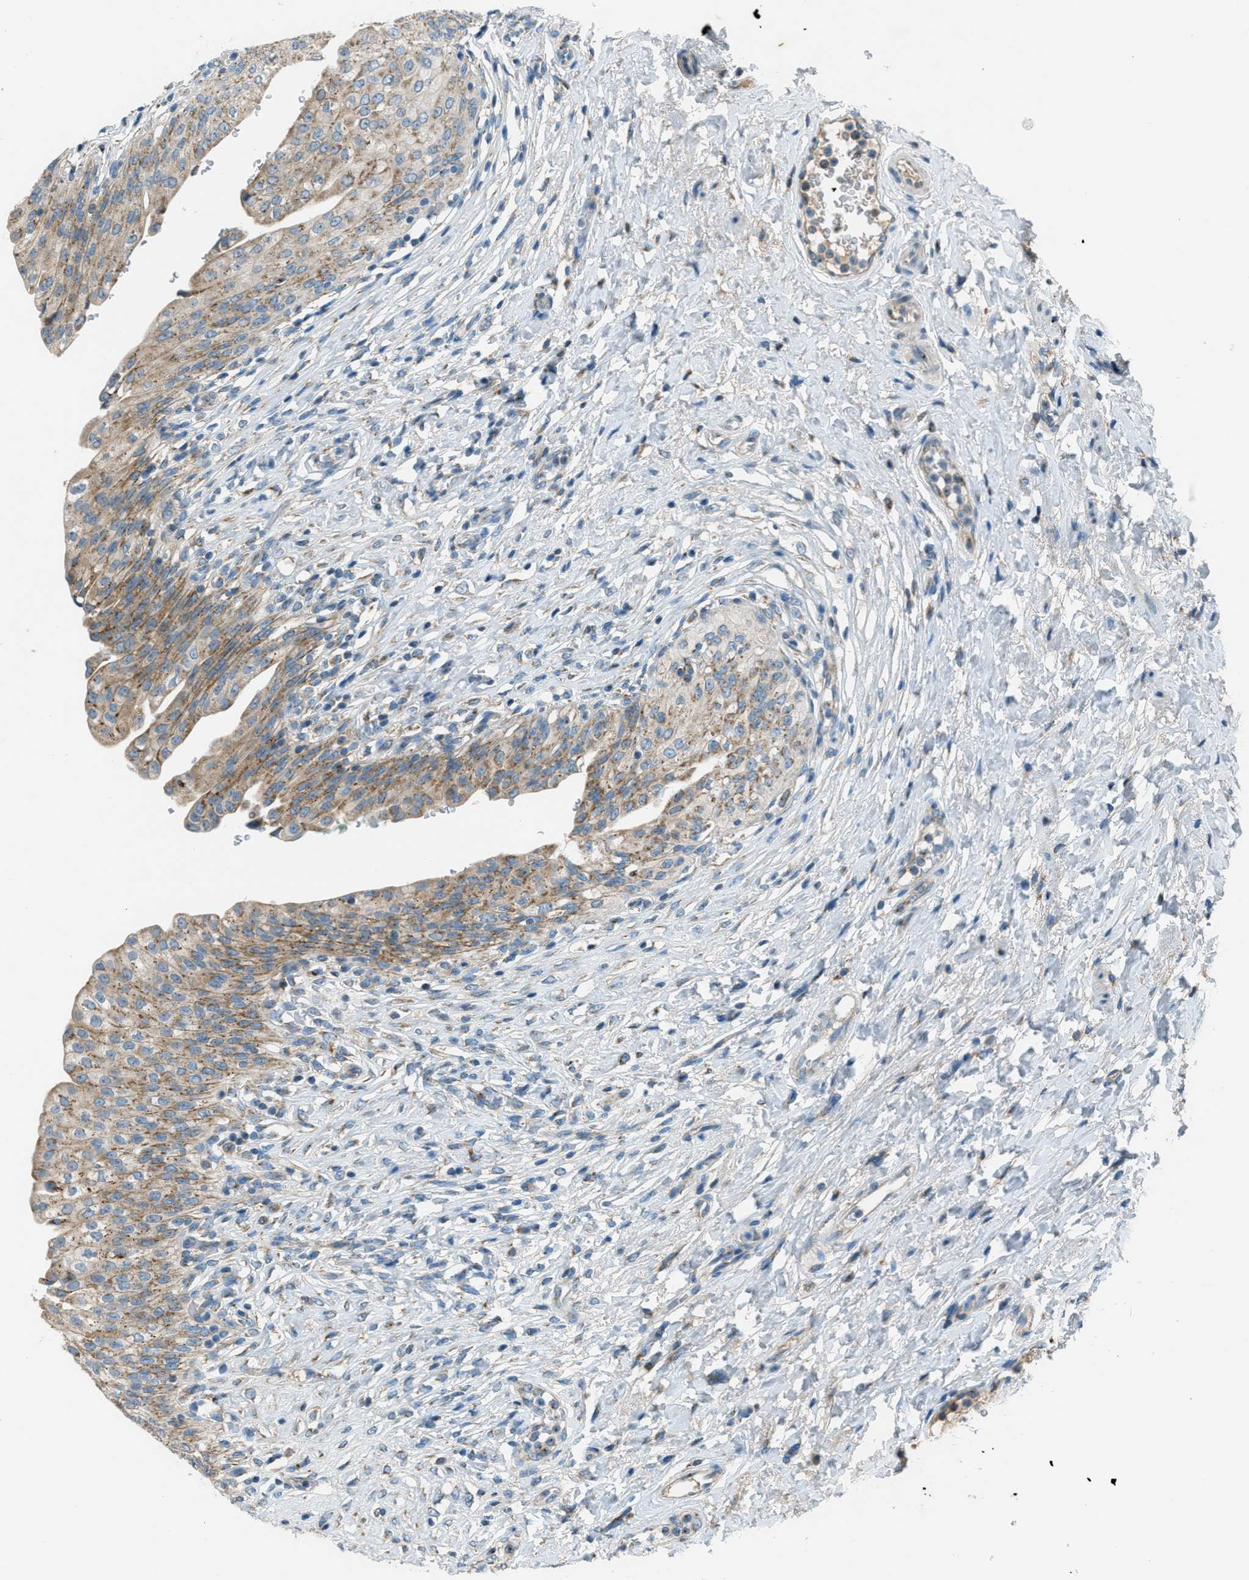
{"staining": {"intensity": "moderate", "quantity": ">75%", "location": "cytoplasmic/membranous"}, "tissue": "urinary bladder", "cell_type": "Urothelial cells", "image_type": "normal", "snomed": [{"axis": "morphology", "description": "Urothelial carcinoma, High grade"}, {"axis": "topography", "description": "Urinary bladder"}], "caption": "Brown immunohistochemical staining in normal urinary bladder demonstrates moderate cytoplasmic/membranous positivity in approximately >75% of urothelial cells.", "gene": "BCKDK", "patient": {"sex": "male", "age": 46}}